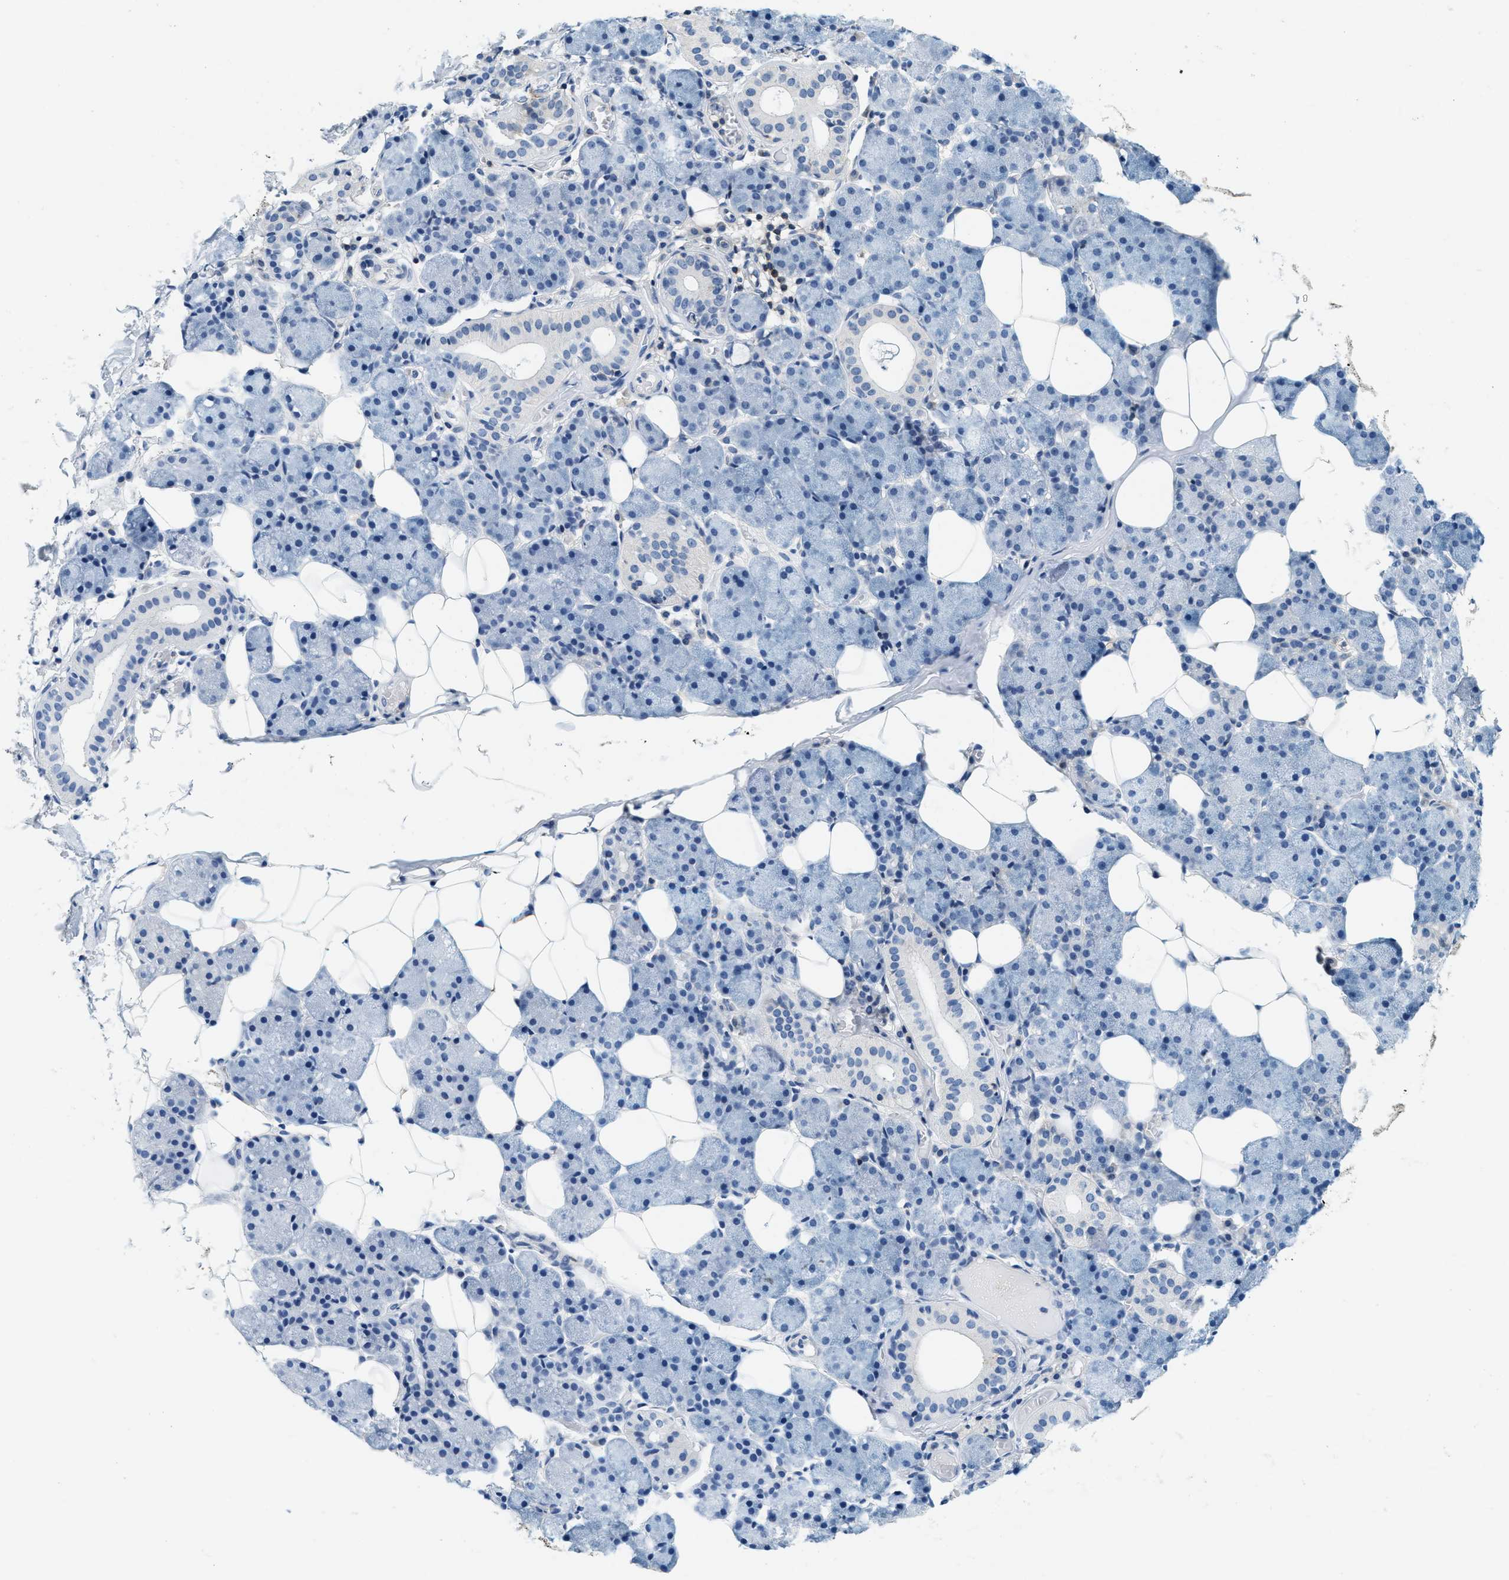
{"staining": {"intensity": "negative", "quantity": "none", "location": "none"}, "tissue": "salivary gland", "cell_type": "Glandular cells", "image_type": "normal", "snomed": [{"axis": "morphology", "description": "Normal tissue, NOS"}, {"axis": "topography", "description": "Salivary gland"}], "caption": "IHC image of benign human salivary gland stained for a protein (brown), which exhibits no expression in glandular cells. The staining was performed using DAB to visualize the protein expression in brown, while the nuclei were stained in blue with hematoxylin (Magnification: 20x).", "gene": "SAMD9", "patient": {"sex": "female", "age": 33}}